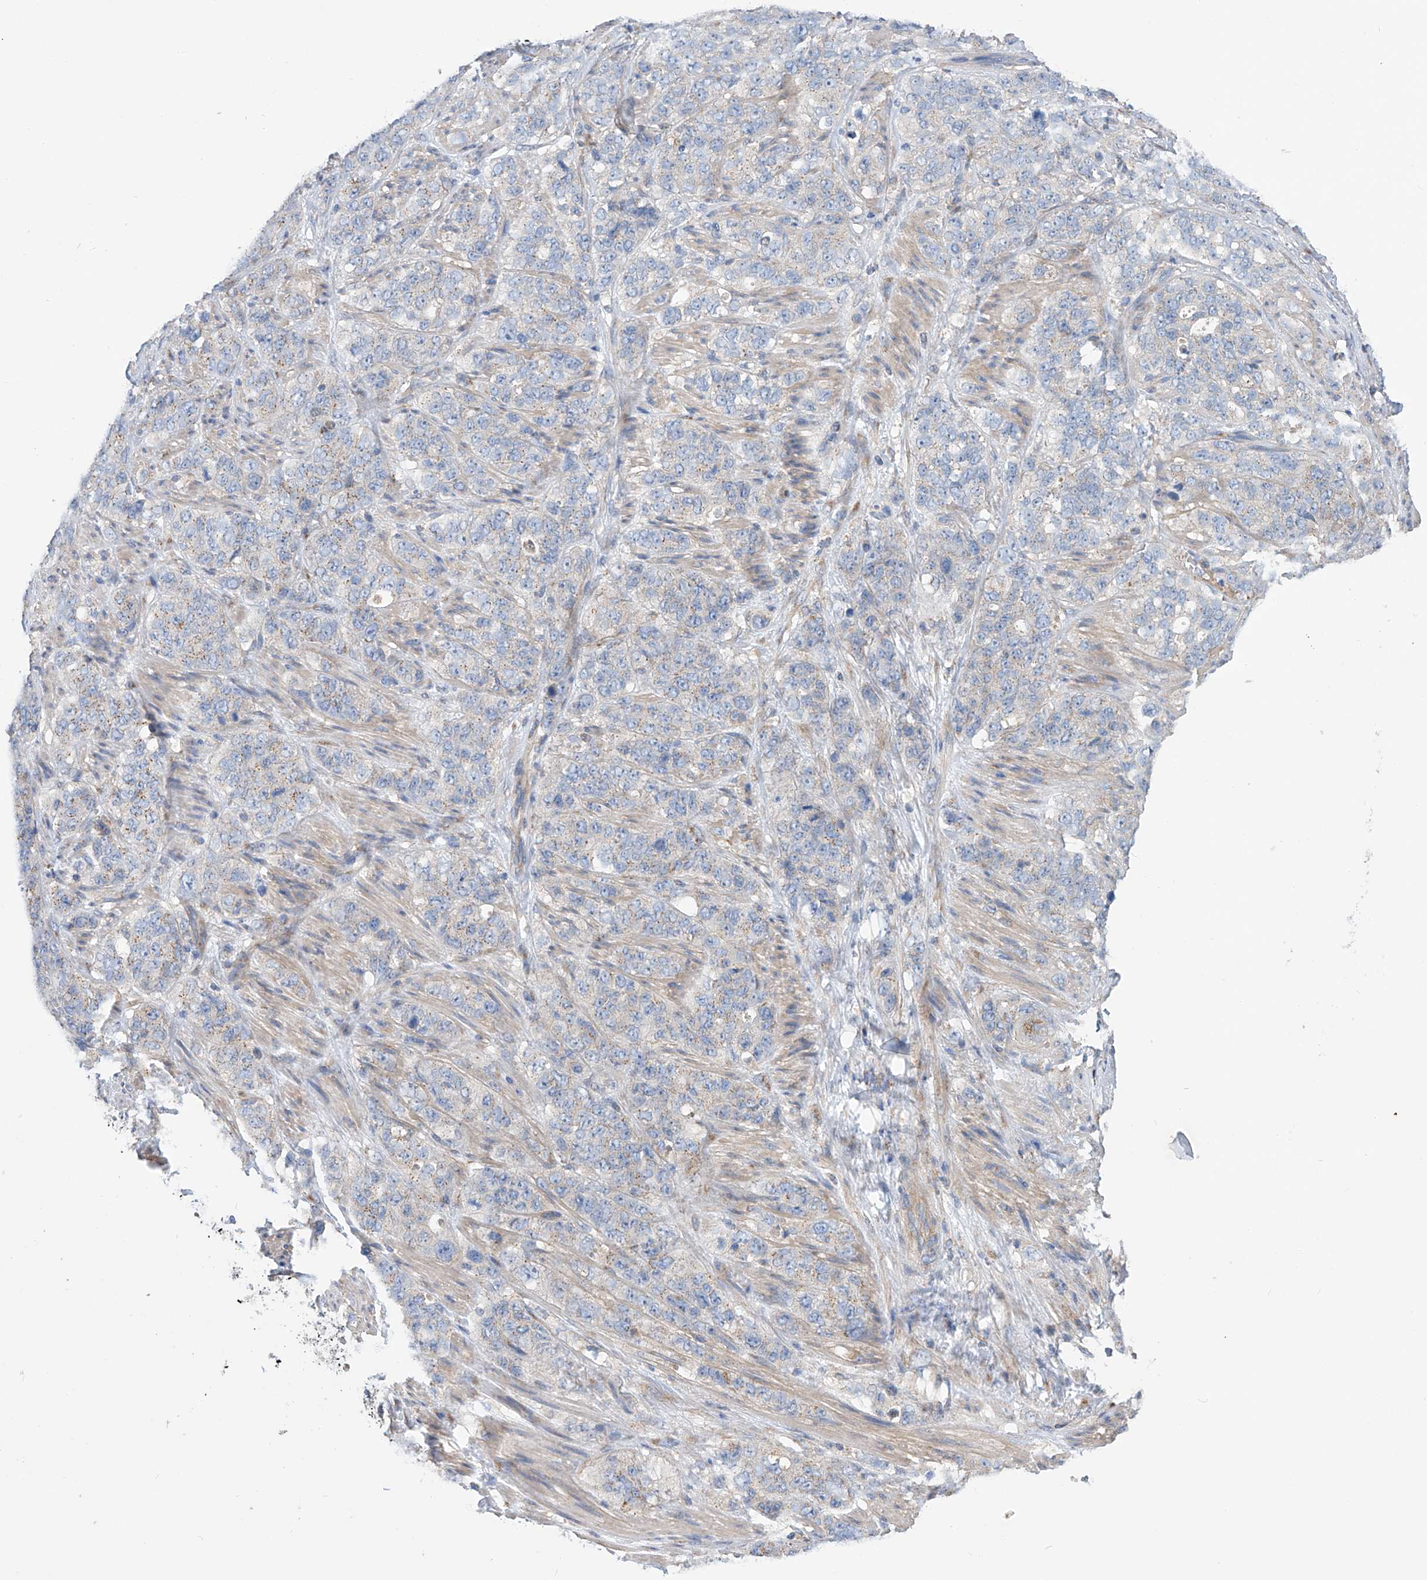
{"staining": {"intensity": "negative", "quantity": "none", "location": "none"}, "tissue": "stomach cancer", "cell_type": "Tumor cells", "image_type": "cancer", "snomed": [{"axis": "morphology", "description": "Adenocarcinoma, NOS"}, {"axis": "topography", "description": "Stomach"}], "caption": "Tumor cells show no significant staining in stomach cancer (adenocarcinoma).", "gene": "SLC22A7", "patient": {"sex": "male", "age": 48}}